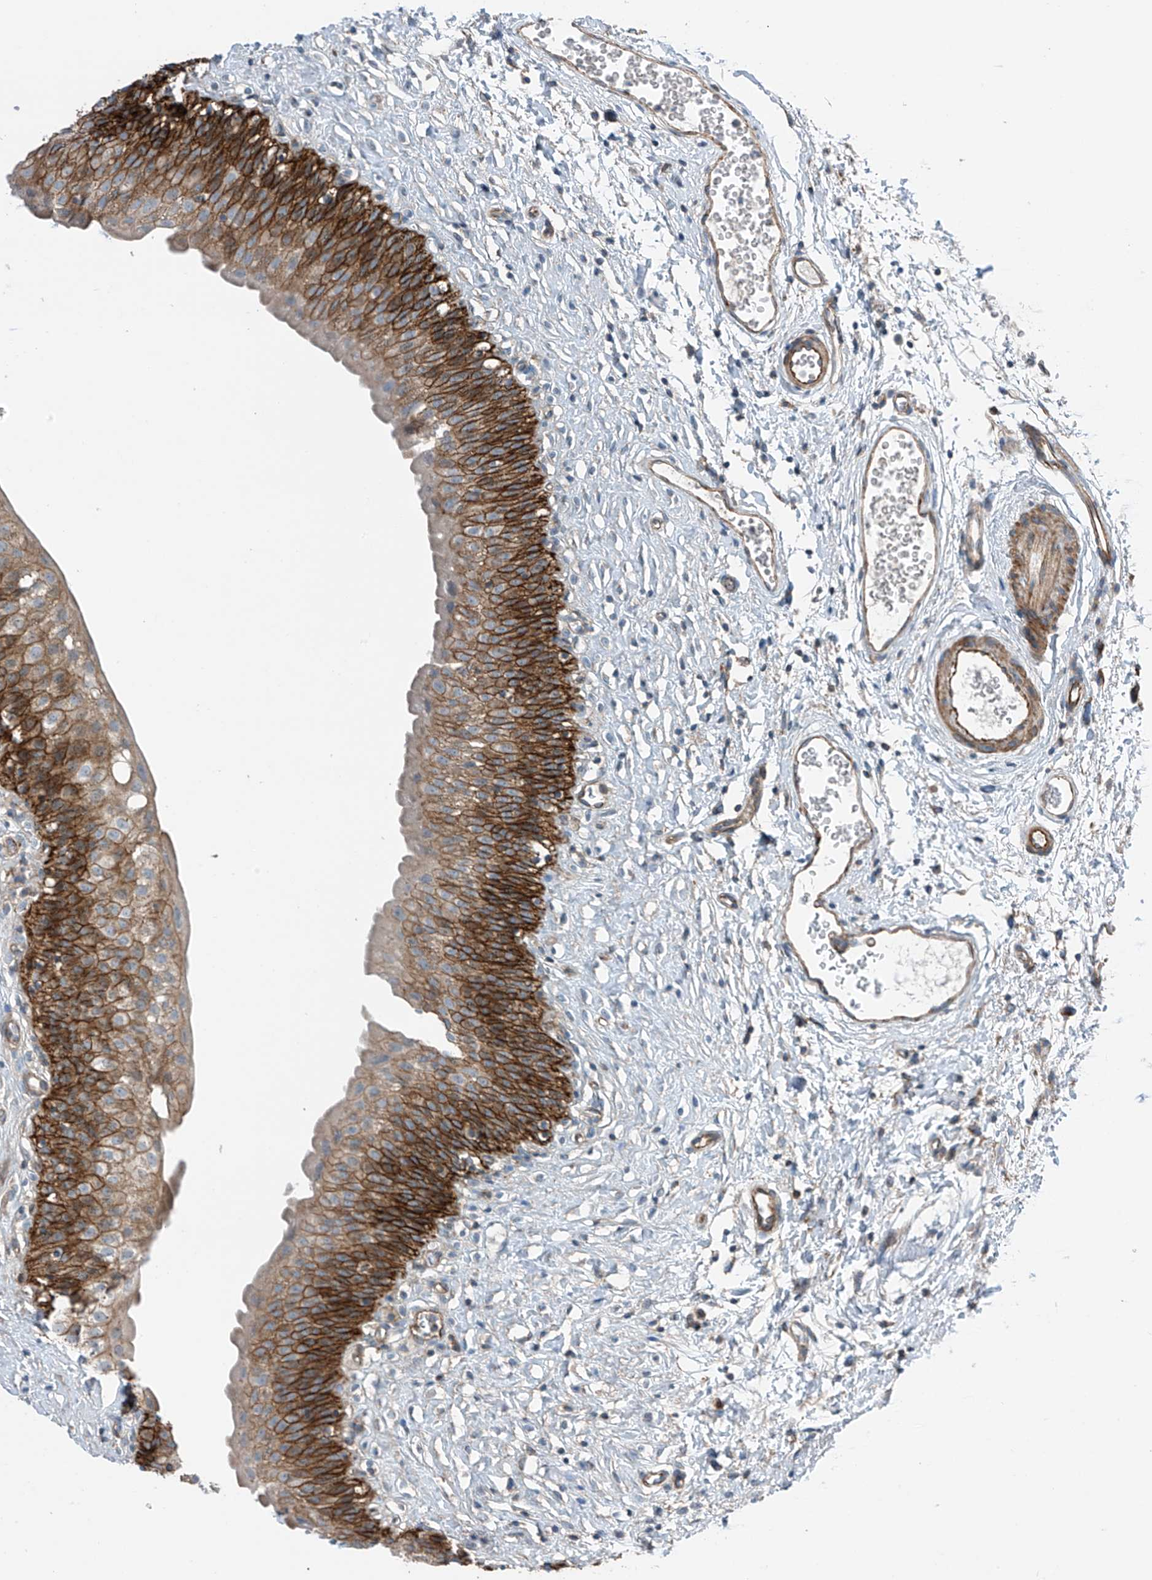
{"staining": {"intensity": "strong", "quantity": ">75%", "location": "cytoplasmic/membranous"}, "tissue": "urinary bladder", "cell_type": "Urothelial cells", "image_type": "normal", "snomed": [{"axis": "morphology", "description": "Normal tissue, NOS"}, {"axis": "topography", "description": "Urinary bladder"}], "caption": "Protein expression analysis of benign urinary bladder demonstrates strong cytoplasmic/membranous positivity in approximately >75% of urothelial cells.", "gene": "SLC1A5", "patient": {"sex": "male", "age": 51}}